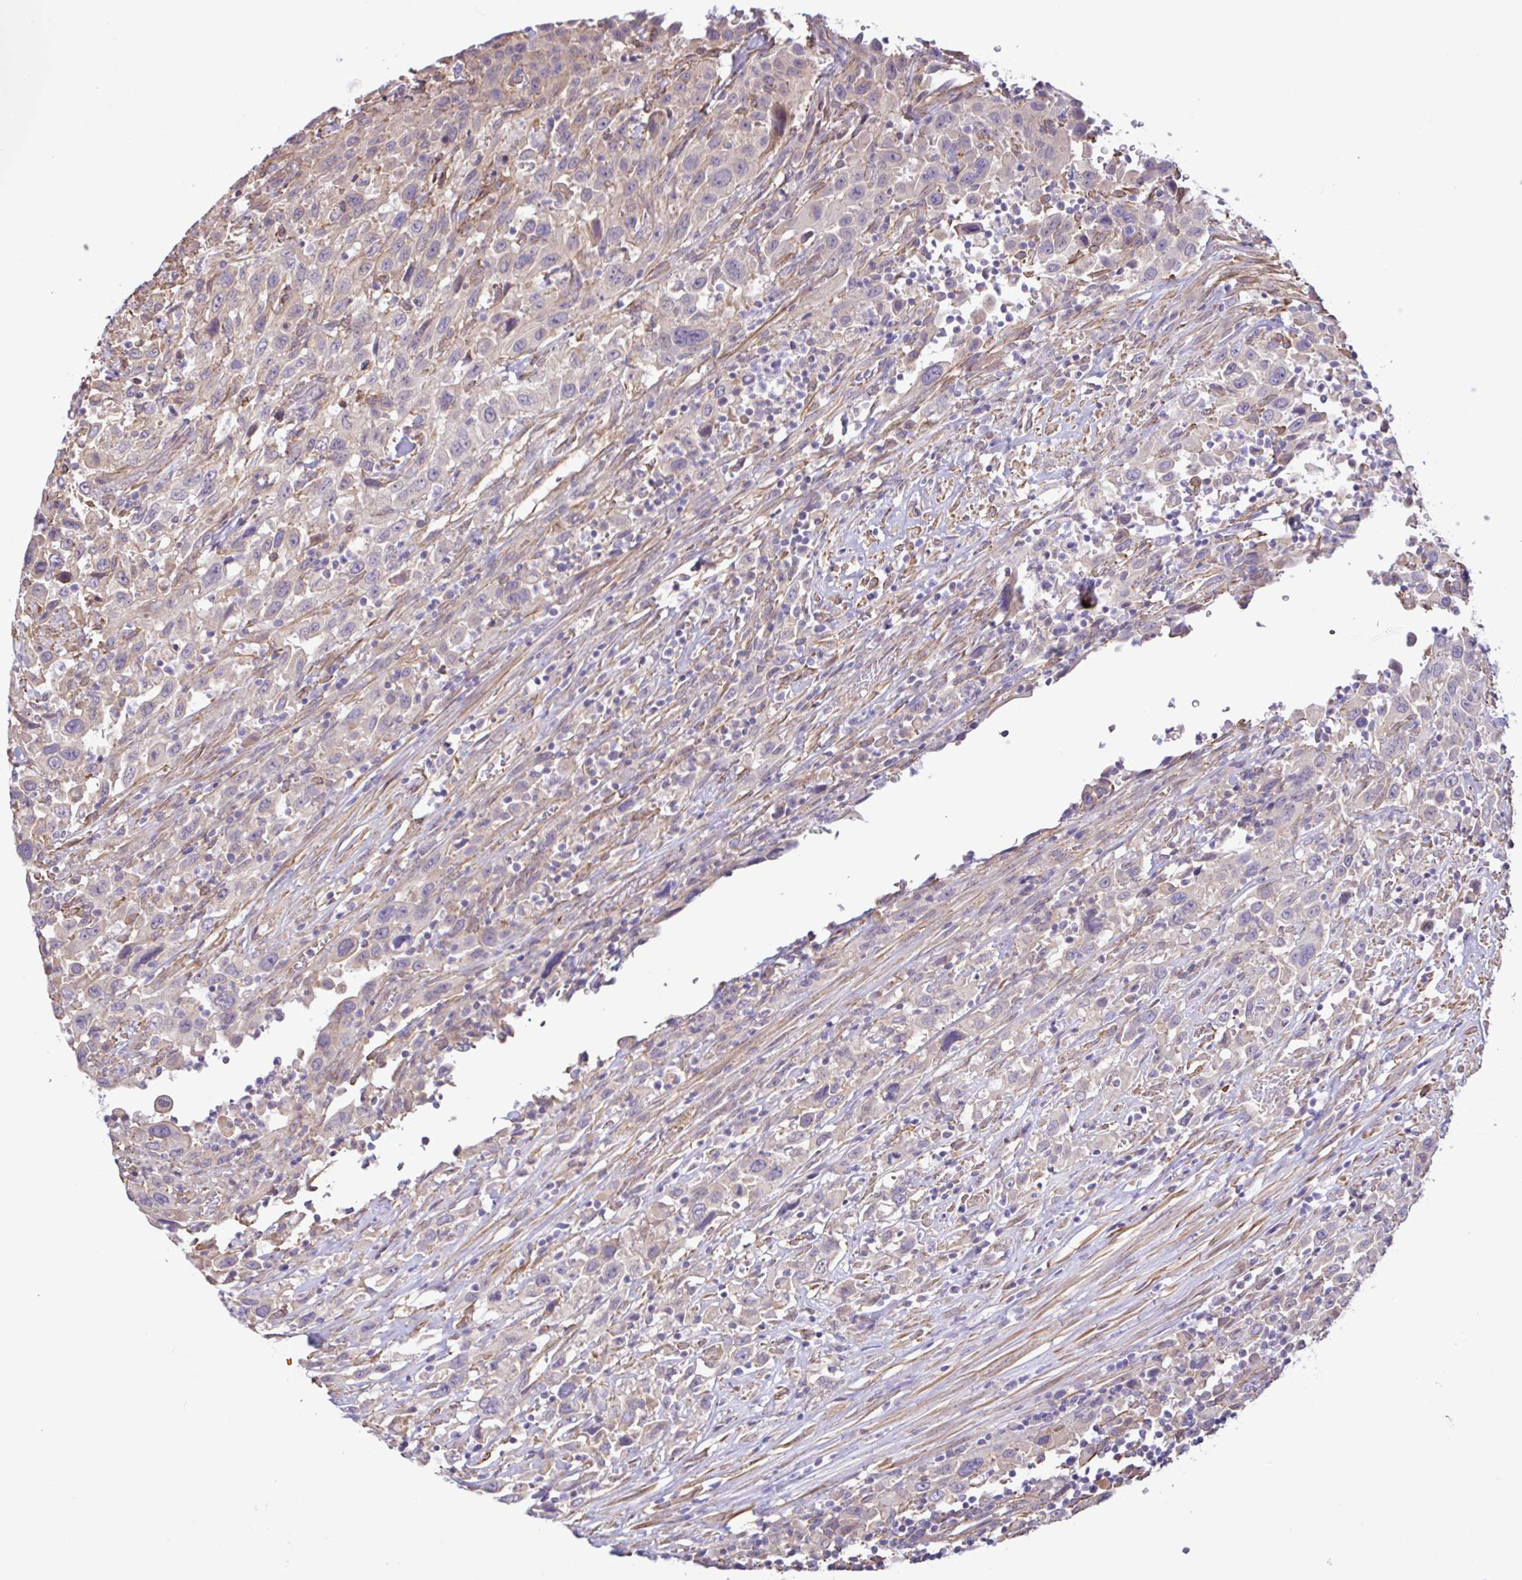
{"staining": {"intensity": "negative", "quantity": "none", "location": "none"}, "tissue": "urothelial cancer", "cell_type": "Tumor cells", "image_type": "cancer", "snomed": [{"axis": "morphology", "description": "Urothelial carcinoma, High grade"}, {"axis": "topography", "description": "Urinary bladder"}], "caption": "Immunohistochemistry of human urothelial cancer reveals no staining in tumor cells.", "gene": "PLCD4", "patient": {"sex": "male", "age": 61}}